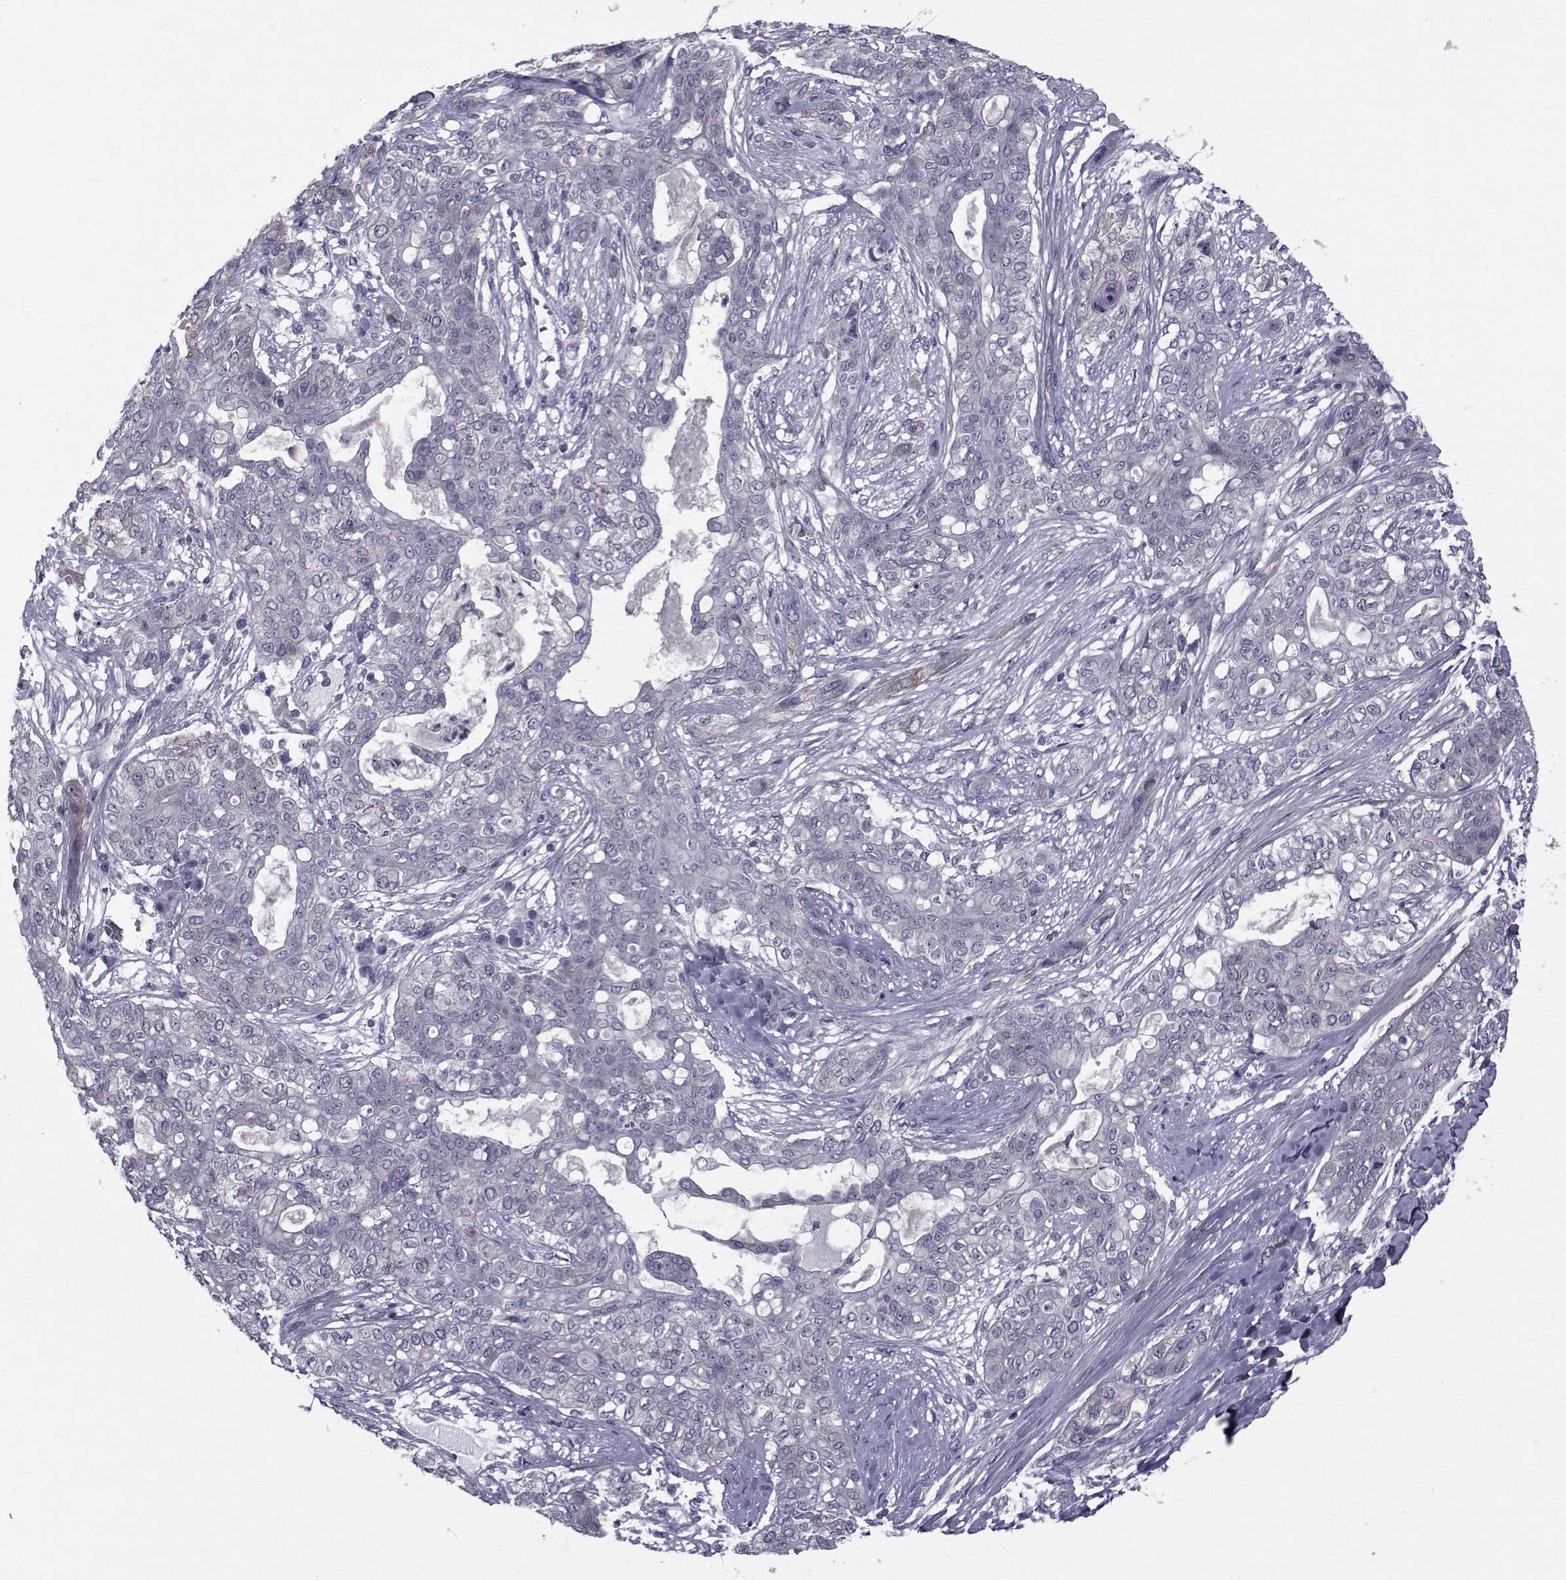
{"staining": {"intensity": "negative", "quantity": "none", "location": "none"}, "tissue": "lung cancer", "cell_type": "Tumor cells", "image_type": "cancer", "snomed": [{"axis": "morphology", "description": "Squamous cell carcinoma, NOS"}, {"axis": "topography", "description": "Lung"}], "caption": "DAB (3,3'-diaminobenzidine) immunohistochemical staining of human lung cancer (squamous cell carcinoma) shows no significant positivity in tumor cells.", "gene": "SLC30A10", "patient": {"sex": "female", "age": 70}}